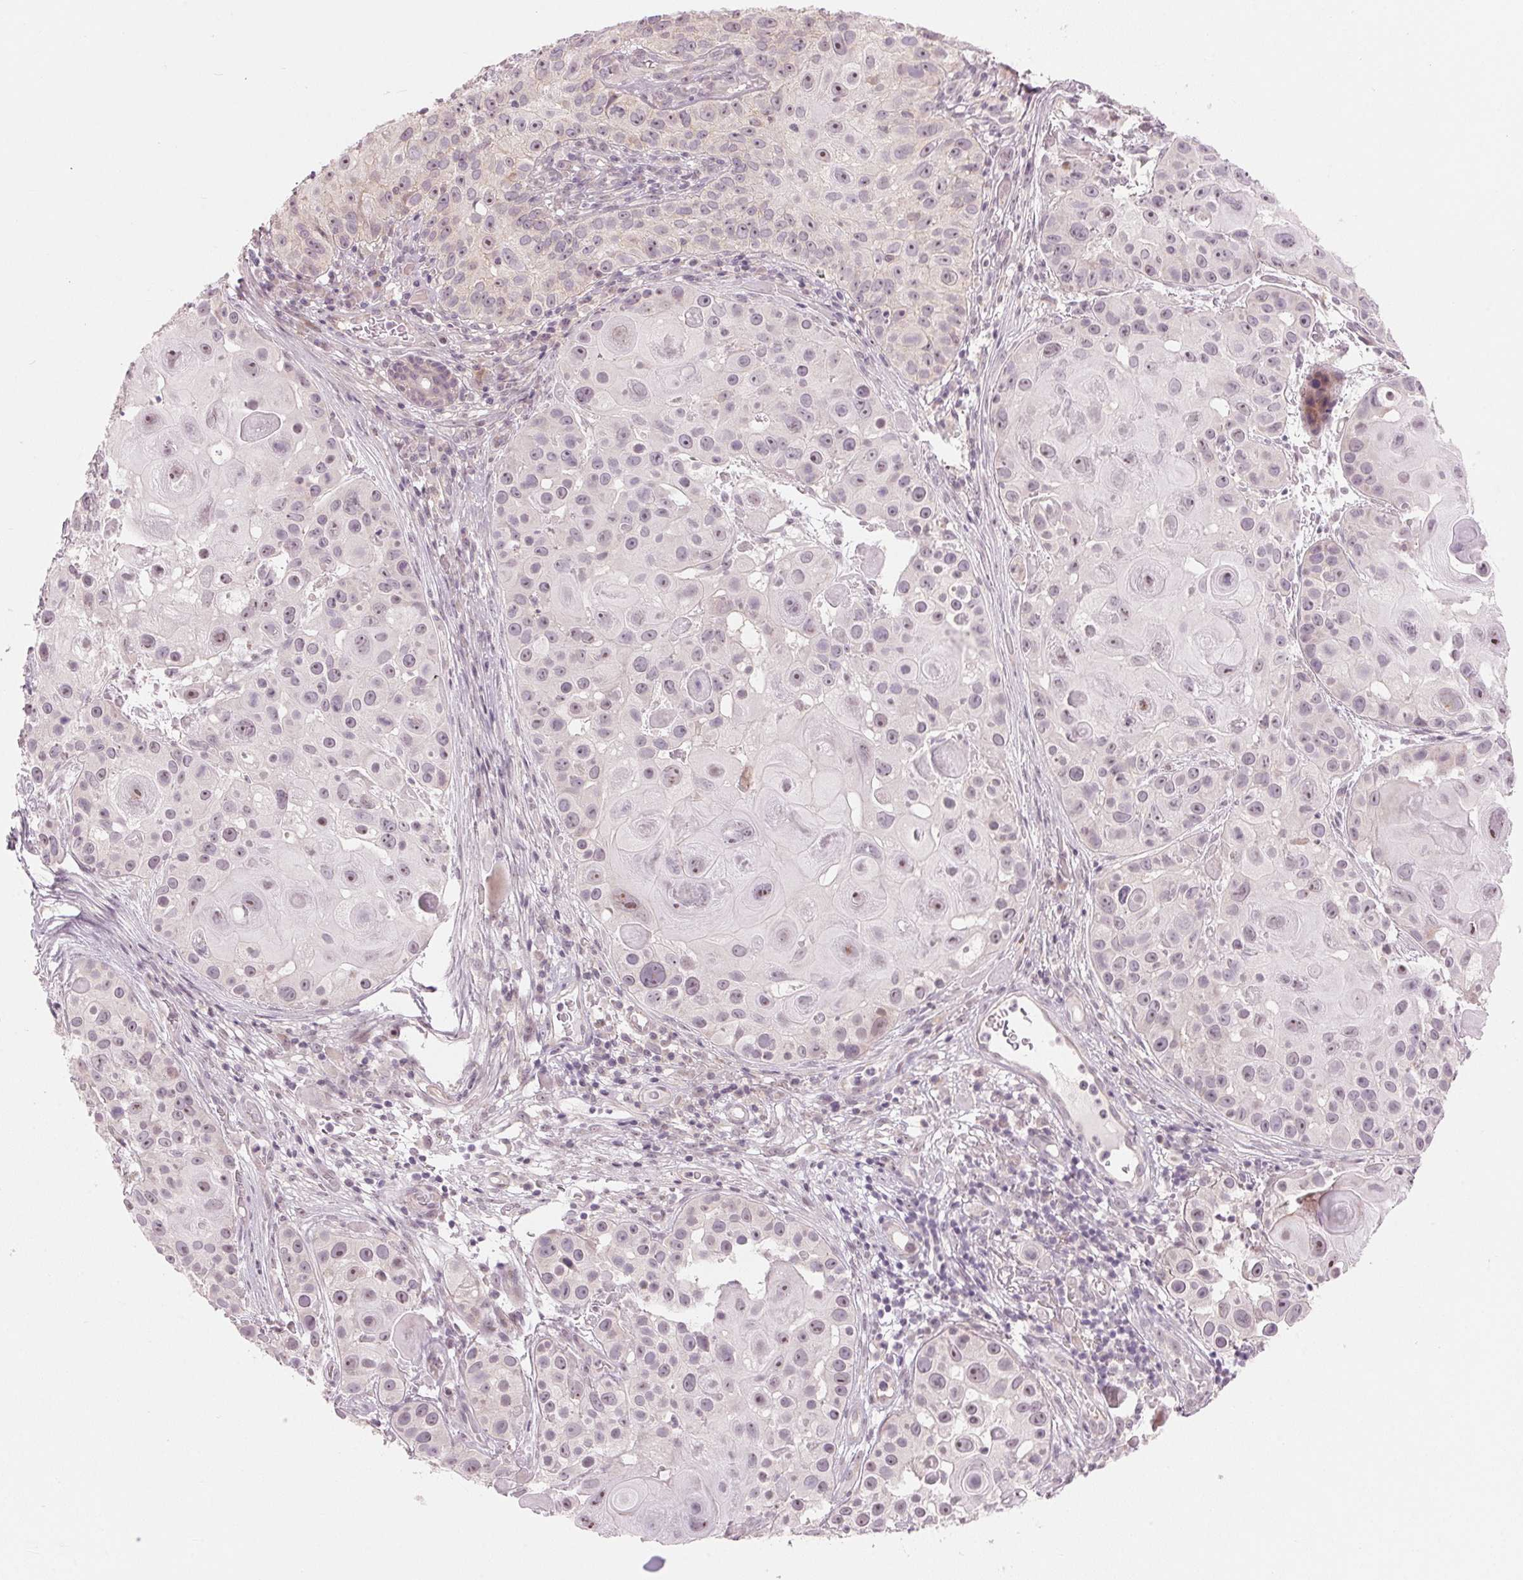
{"staining": {"intensity": "weak", "quantity": "<25%", "location": "nuclear"}, "tissue": "skin cancer", "cell_type": "Tumor cells", "image_type": "cancer", "snomed": [{"axis": "morphology", "description": "Squamous cell carcinoma, NOS"}, {"axis": "topography", "description": "Skin"}], "caption": "Protein analysis of skin cancer (squamous cell carcinoma) demonstrates no significant expression in tumor cells.", "gene": "TMED6", "patient": {"sex": "male", "age": 92}}